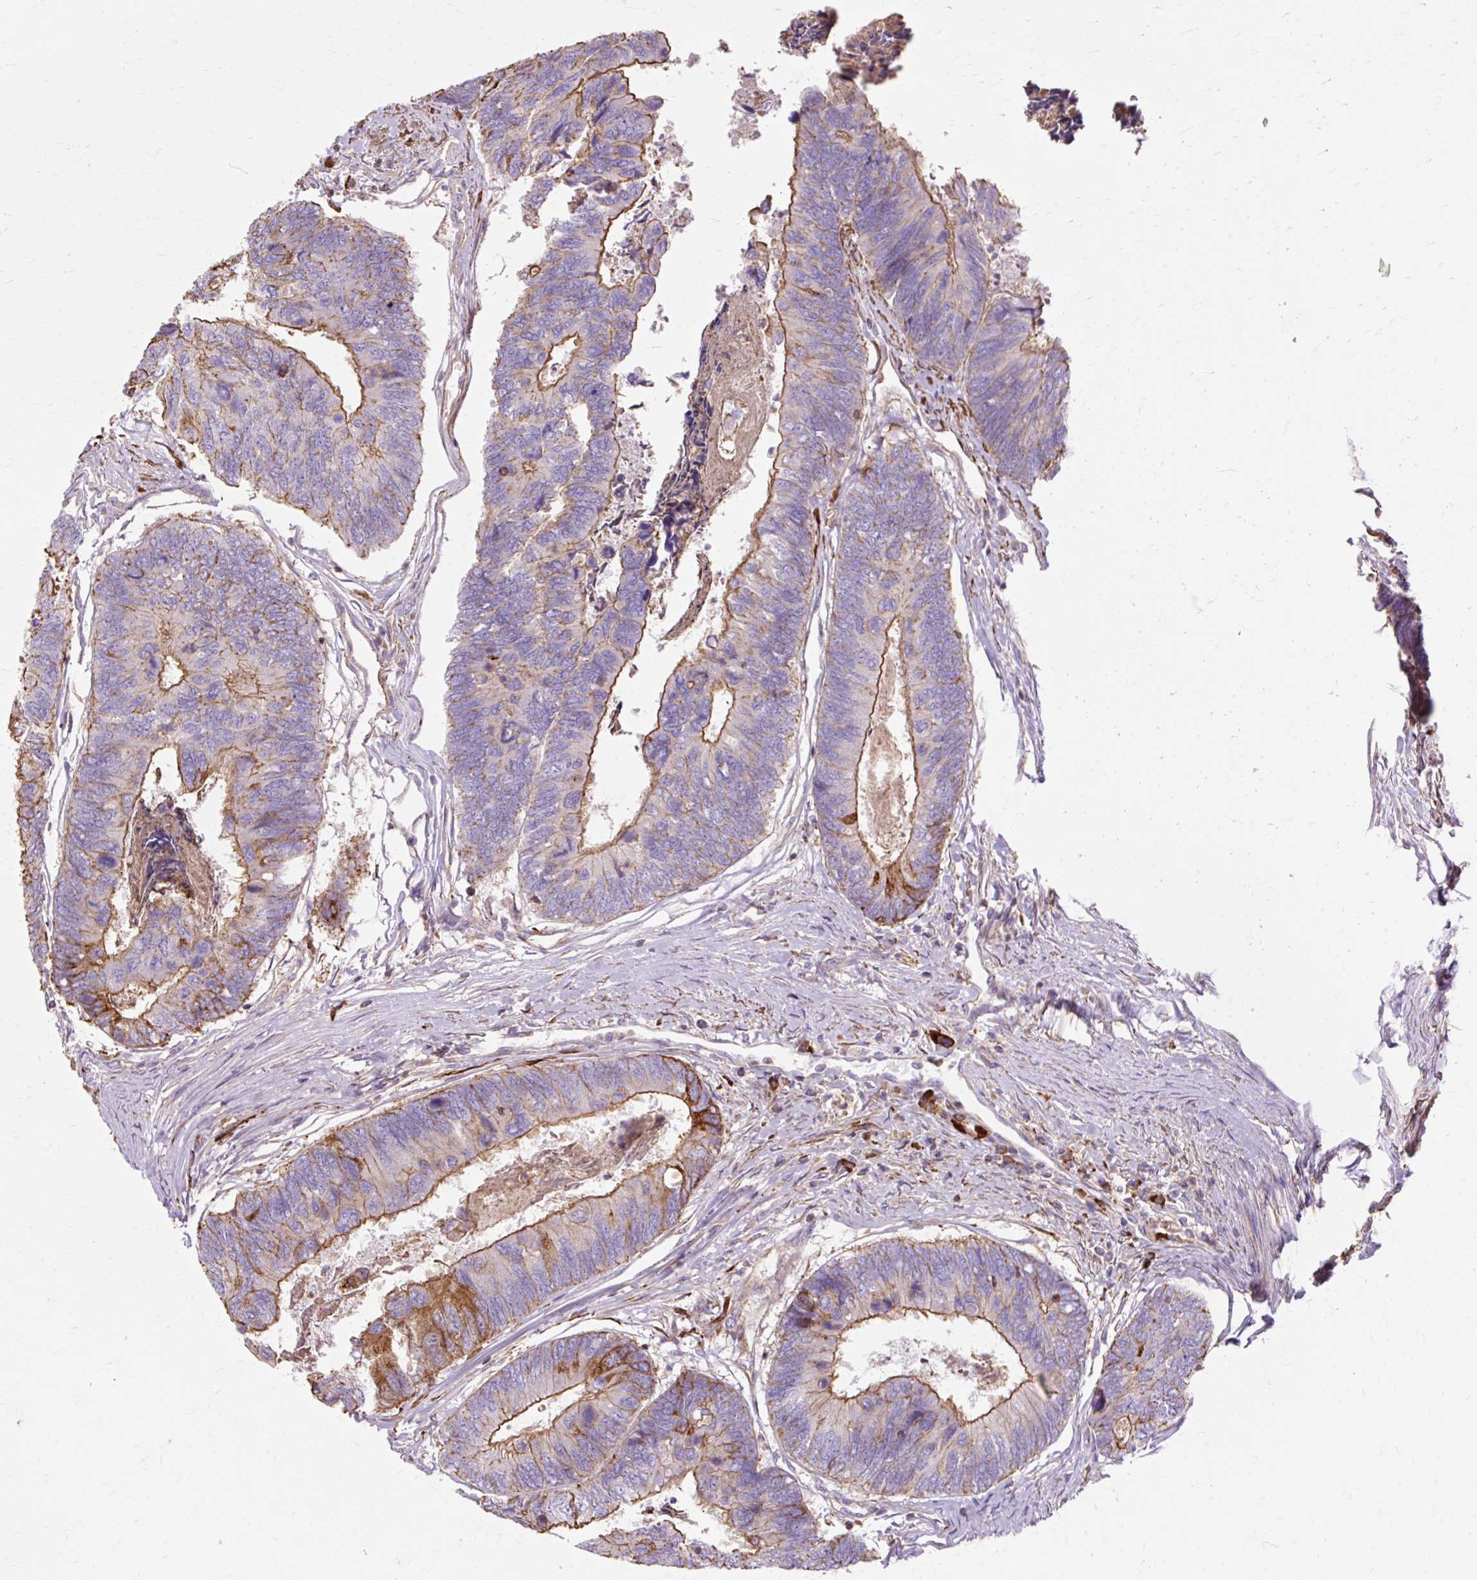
{"staining": {"intensity": "moderate", "quantity": "25%-75%", "location": "cytoplasmic/membranous"}, "tissue": "colorectal cancer", "cell_type": "Tumor cells", "image_type": "cancer", "snomed": [{"axis": "morphology", "description": "Adenocarcinoma, NOS"}, {"axis": "topography", "description": "Colon"}], "caption": "An immunohistochemistry (IHC) micrograph of tumor tissue is shown. Protein staining in brown highlights moderate cytoplasmic/membranous positivity in adenocarcinoma (colorectal) within tumor cells.", "gene": "TBC1D2B", "patient": {"sex": "female", "age": 67}}